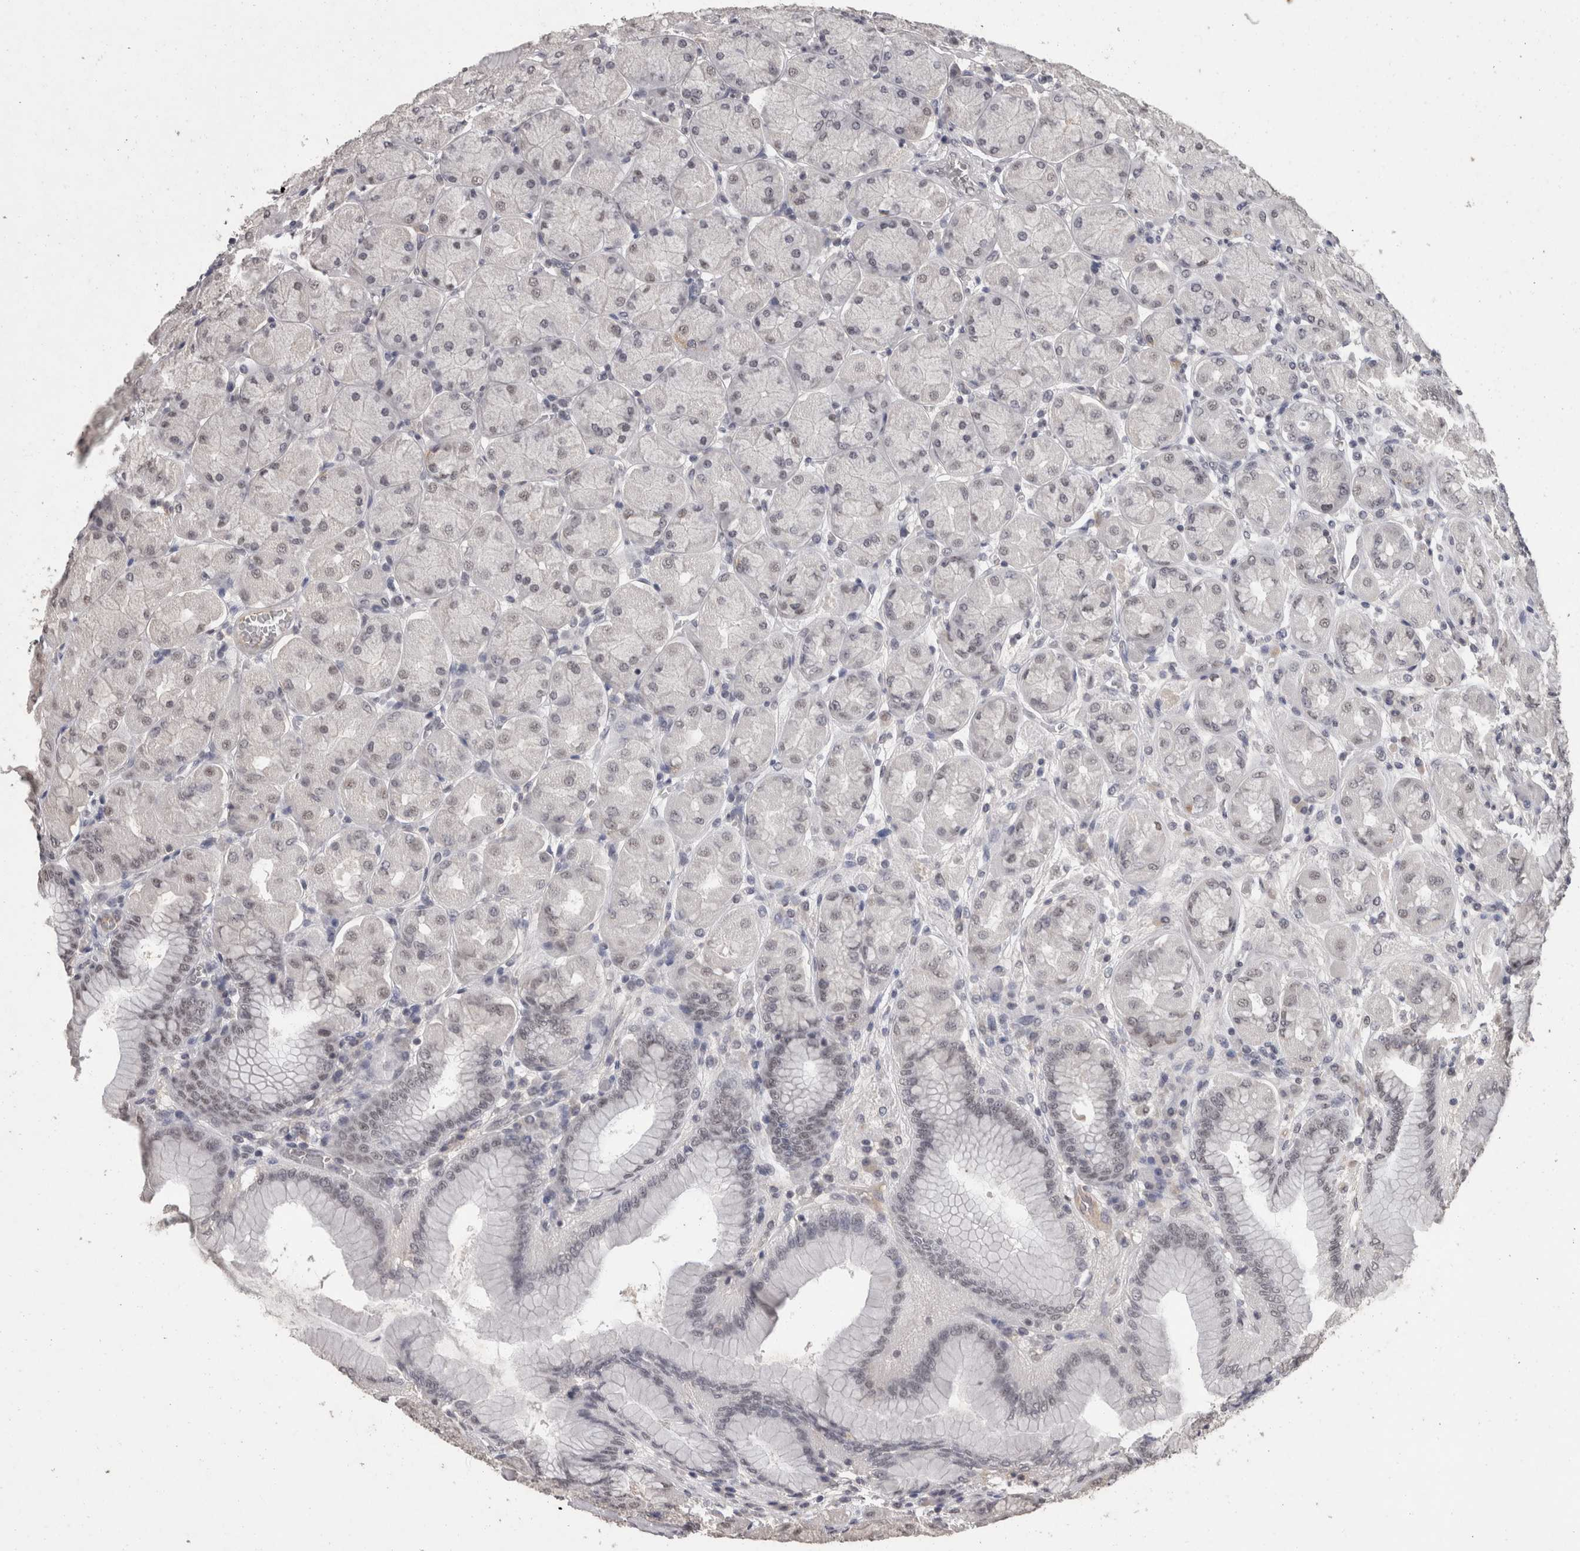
{"staining": {"intensity": "weak", "quantity": "25%-75%", "location": "nuclear"}, "tissue": "stomach", "cell_type": "Glandular cells", "image_type": "normal", "snomed": [{"axis": "morphology", "description": "Normal tissue, NOS"}, {"axis": "topography", "description": "Stomach, upper"}], "caption": "This micrograph demonstrates immunohistochemistry staining of benign human stomach, with low weak nuclear positivity in approximately 25%-75% of glandular cells.", "gene": "DDX17", "patient": {"sex": "female", "age": 56}}